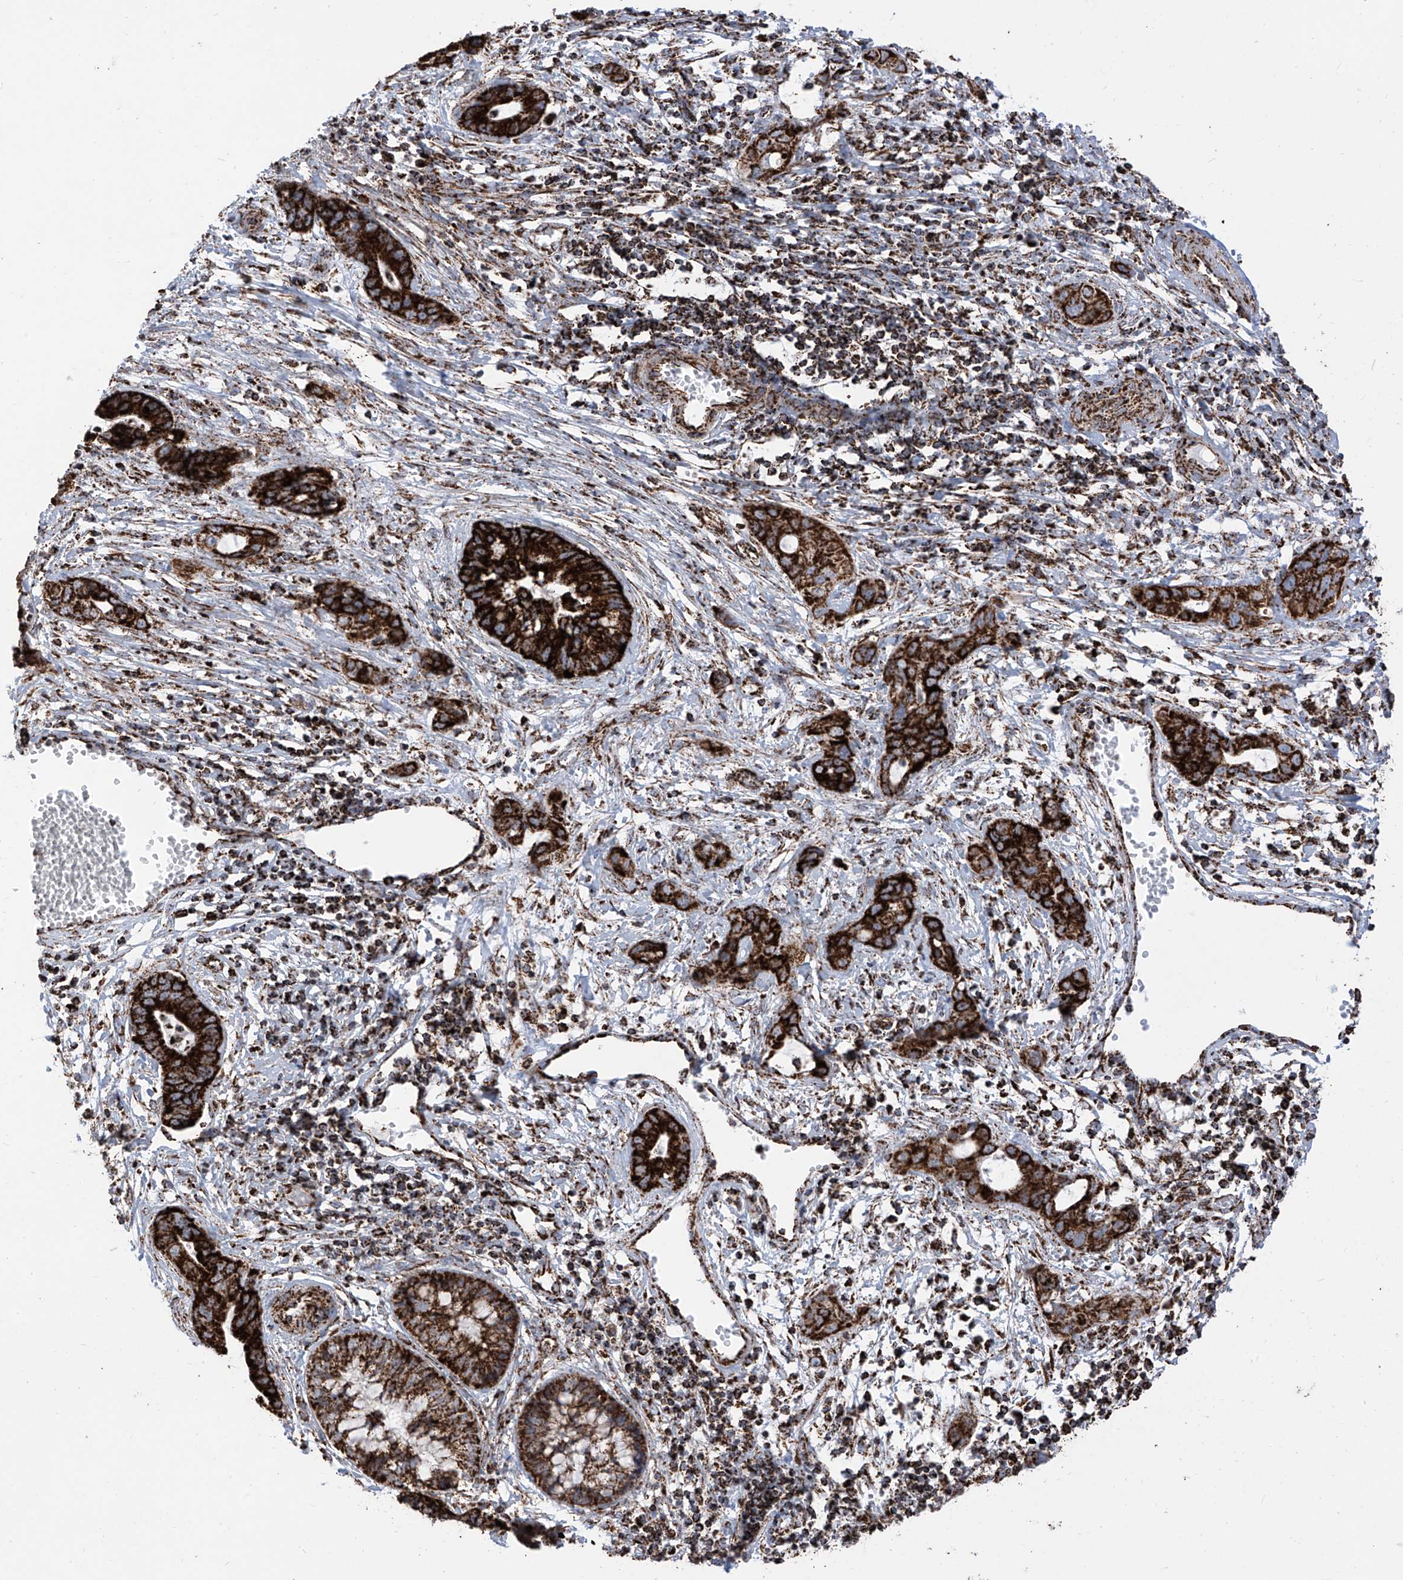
{"staining": {"intensity": "strong", "quantity": ">75%", "location": "cytoplasmic/membranous"}, "tissue": "cervical cancer", "cell_type": "Tumor cells", "image_type": "cancer", "snomed": [{"axis": "morphology", "description": "Adenocarcinoma, NOS"}, {"axis": "topography", "description": "Cervix"}], "caption": "Strong cytoplasmic/membranous staining for a protein is present in about >75% of tumor cells of cervical cancer (adenocarcinoma) using IHC.", "gene": "COX5B", "patient": {"sex": "female", "age": 44}}